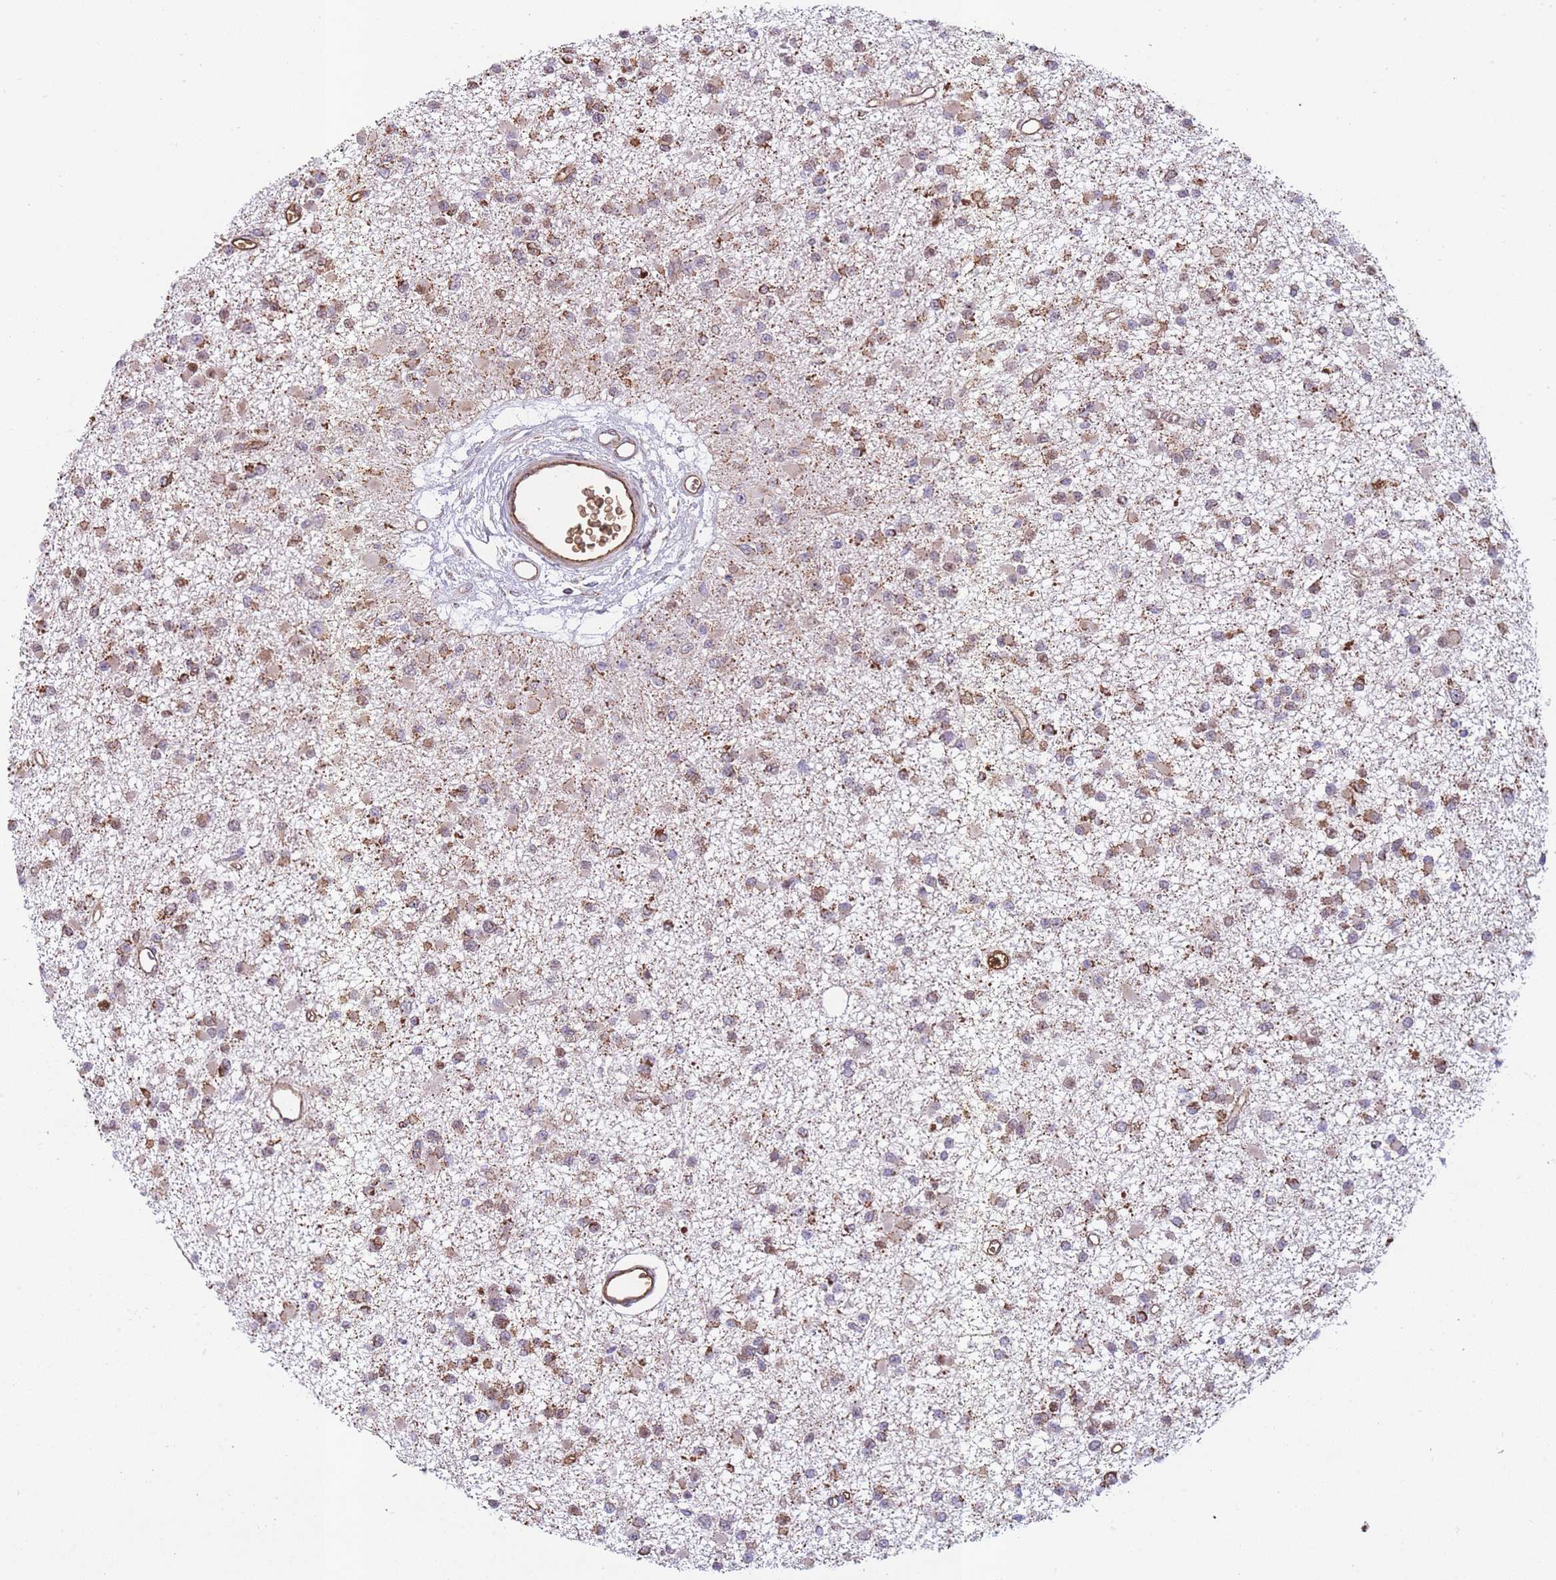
{"staining": {"intensity": "moderate", "quantity": ">75%", "location": "cytoplasmic/membranous"}, "tissue": "glioma", "cell_type": "Tumor cells", "image_type": "cancer", "snomed": [{"axis": "morphology", "description": "Glioma, malignant, Low grade"}, {"axis": "topography", "description": "Brain"}], "caption": "Protein staining exhibits moderate cytoplasmic/membranous positivity in approximately >75% of tumor cells in glioma.", "gene": "KAT2A", "patient": {"sex": "female", "age": 22}}